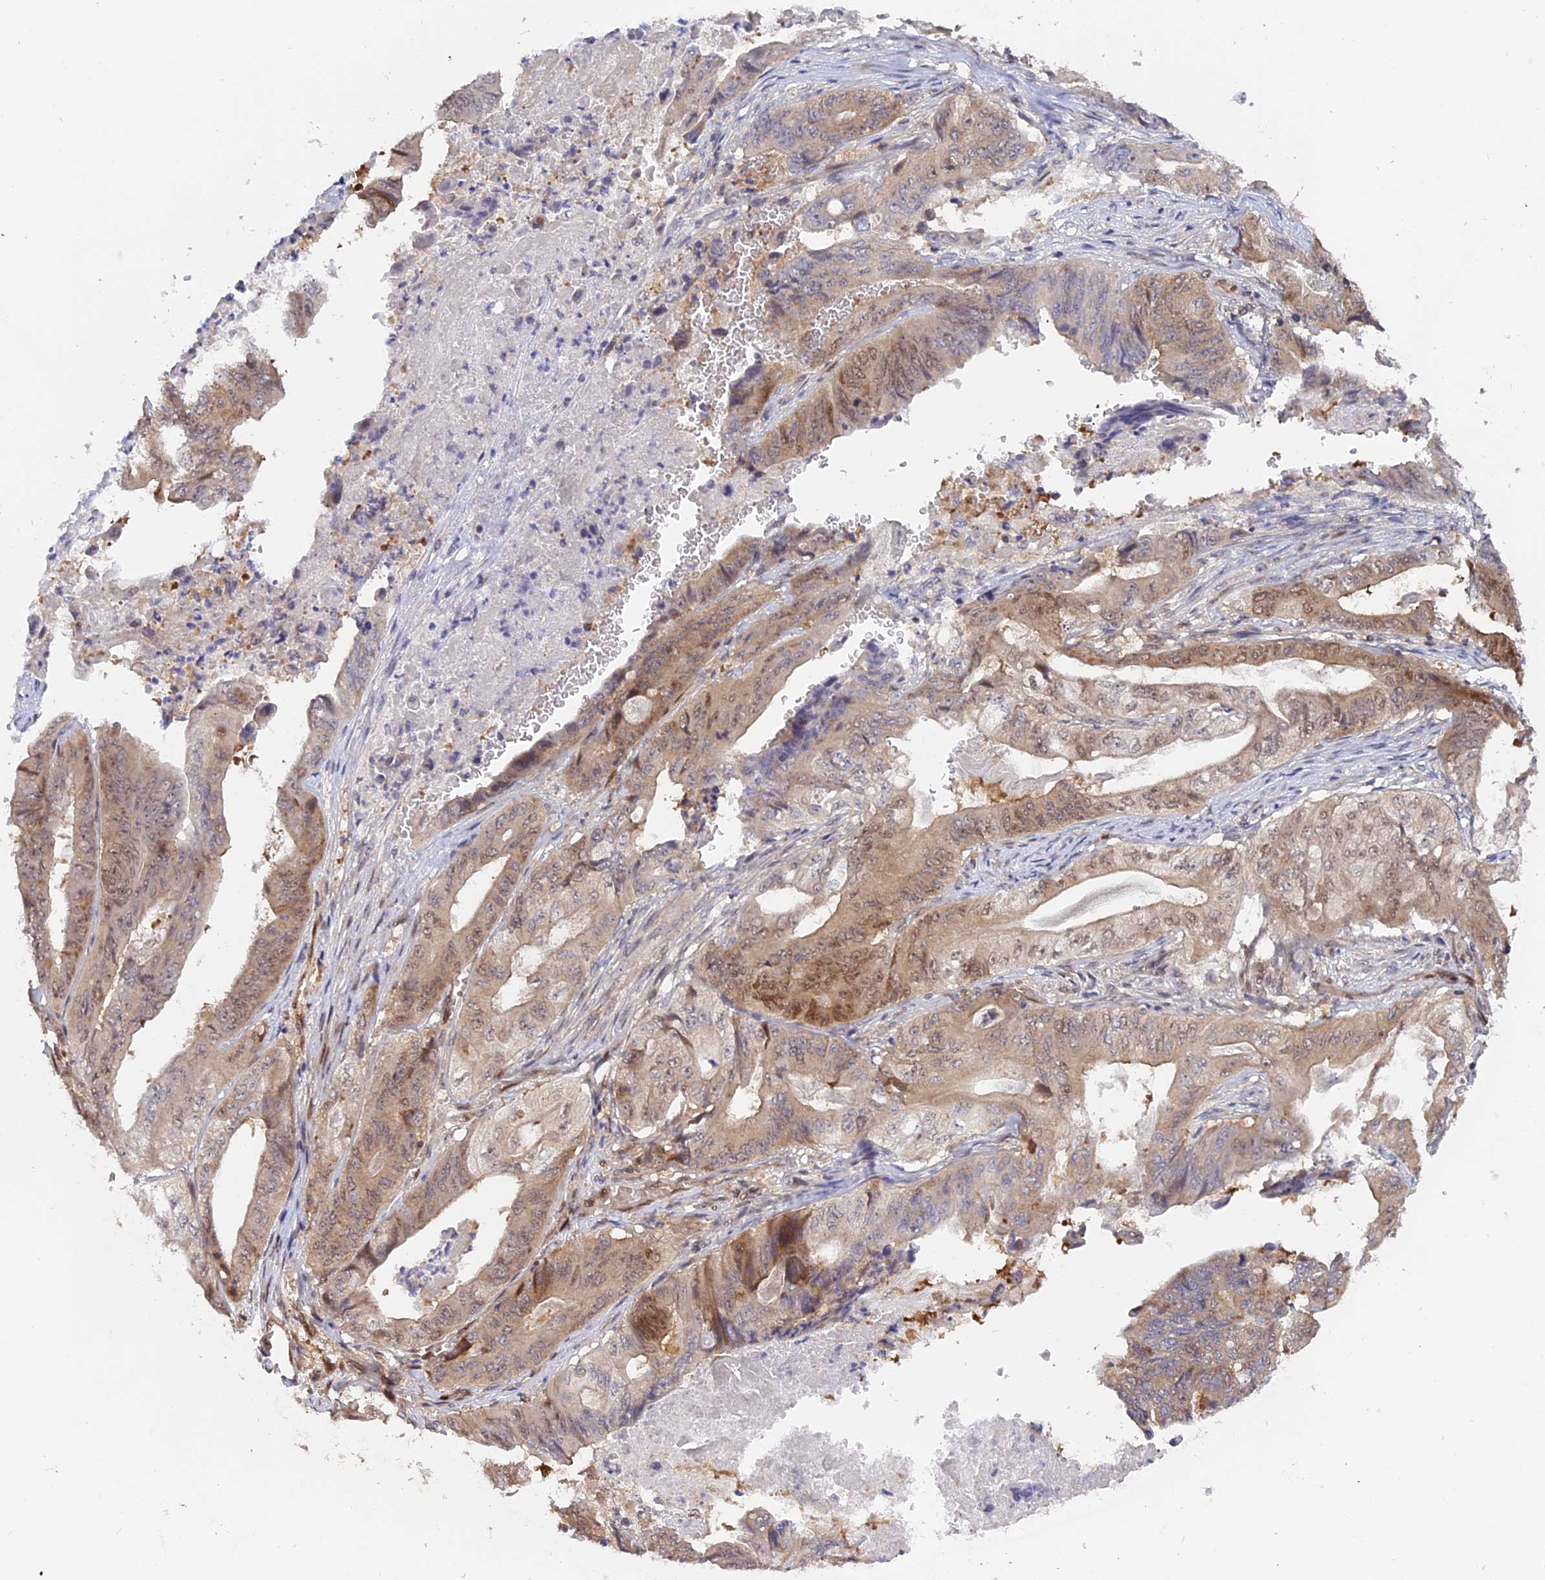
{"staining": {"intensity": "weak", "quantity": "25%-75%", "location": "cytoplasmic/membranous,nuclear"}, "tissue": "stomach cancer", "cell_type": "Tumor cells", "image_type": "cancer", "snomed": [{"axis": "morphology", "description": "Adenocarcinoma, NOS"}, {"axis": "topography", "description": "Stomach"}], "caption": "Immunohistochemistry of human stomach cancer (adenocarcinoma) demonstrates low levels of weak cytoplasmic/membranous and nuclear staining in approximately 25%-75% of tumor cells.", "gene": "ZNF428", "patient": {"sex": "female", "age": 73}}